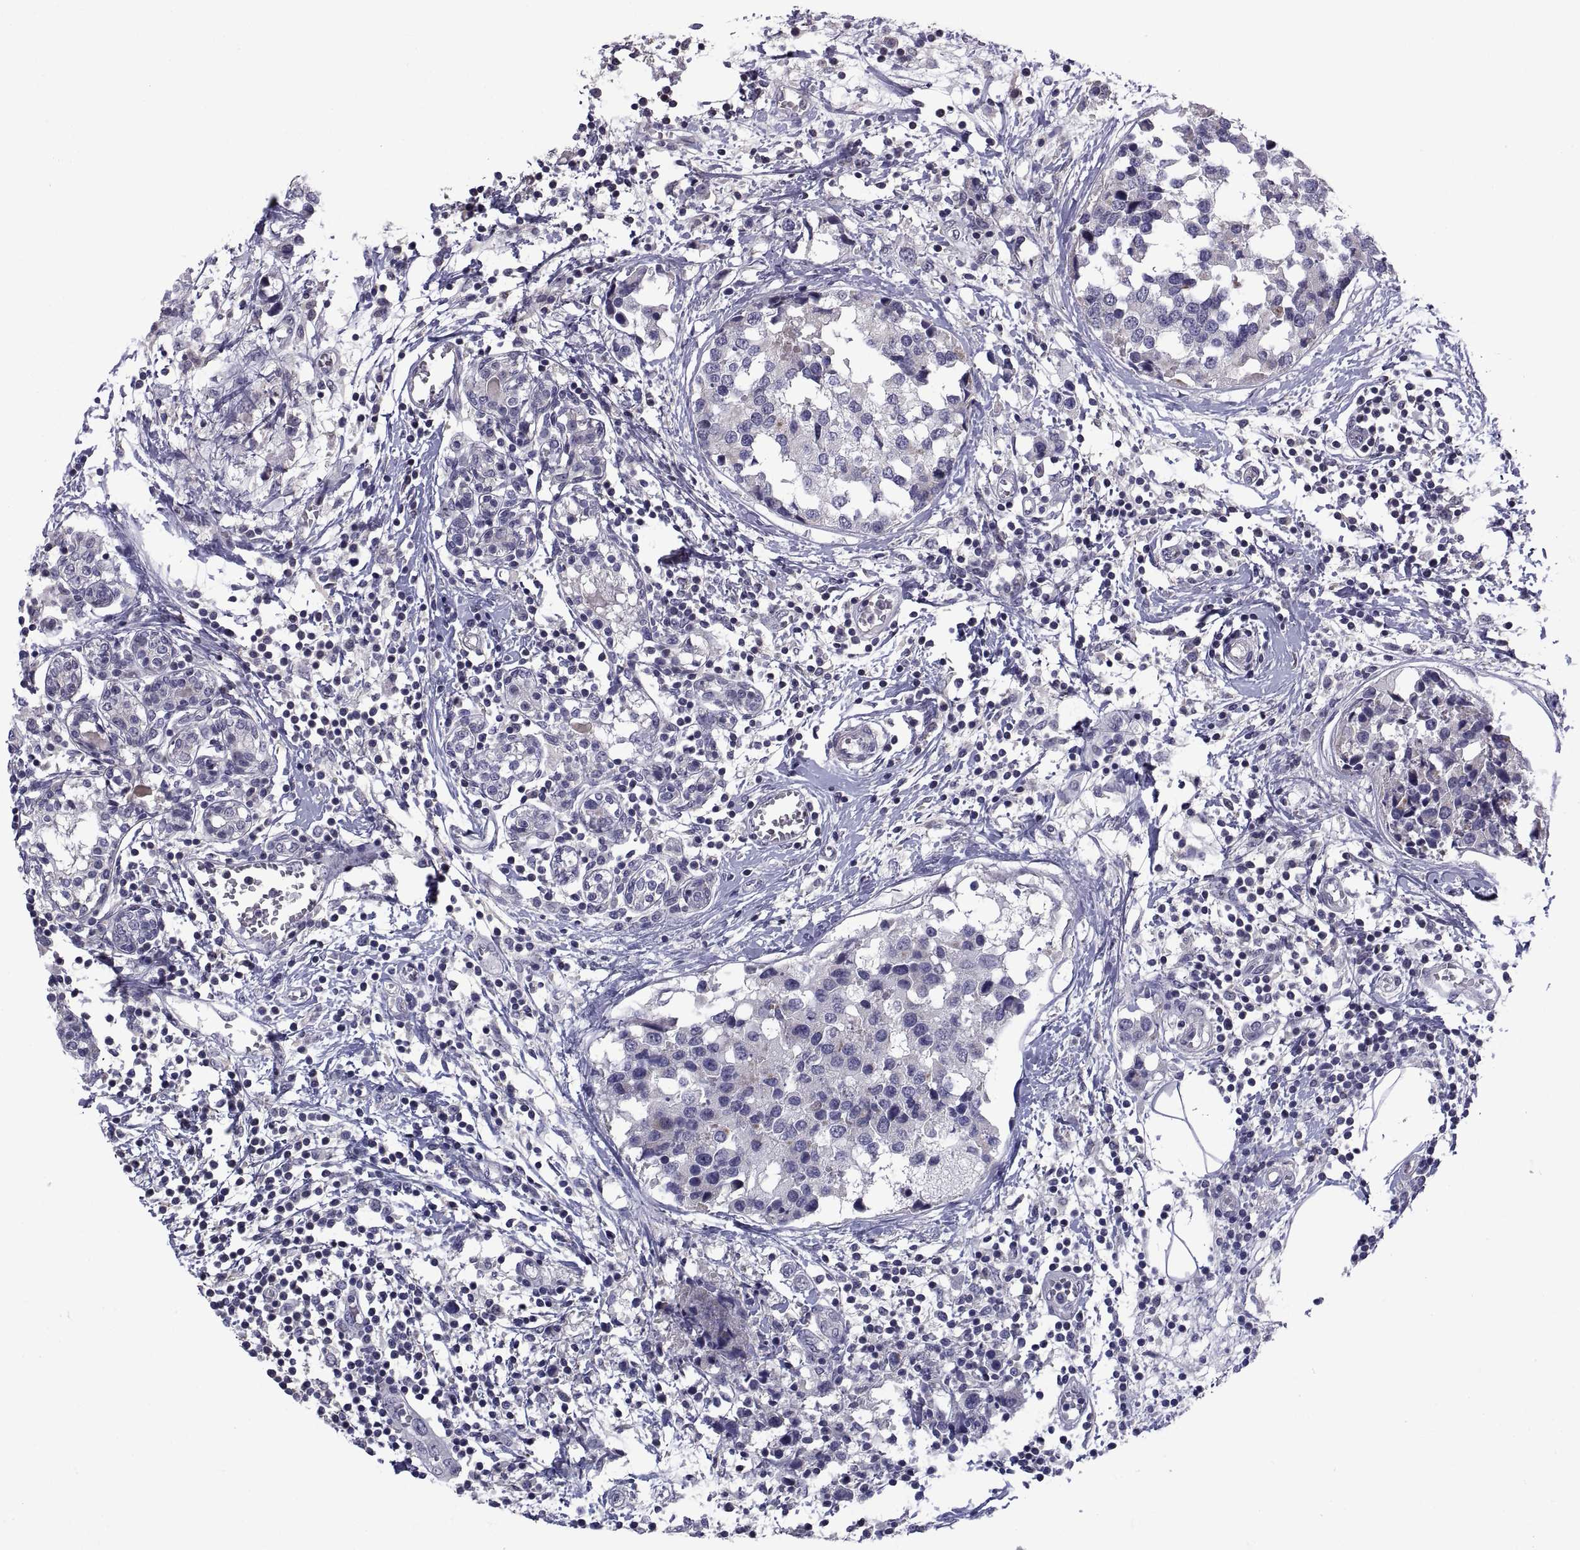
{"staining": {"intensity": "negative", "quantity": "none", "location": "none"}, "tissue": "breast cancer", "cell_type": "Tumor cells", "image_type": "cancer", "snomed": [{"axis": "morphology", "description": "Lobular carcinoma"}, {"axis": "topography", "description": "Breast"}], "caption": "DAB (3,3'-diaminobenzidine) immunohistochemical staining of breast lobular carcinoma shows no significant staining in tumor cells. (IHC, brightfield microscopy, high magnification).", "gene": "NPTX2", "patient": {"sex": "female", "age": 59}}